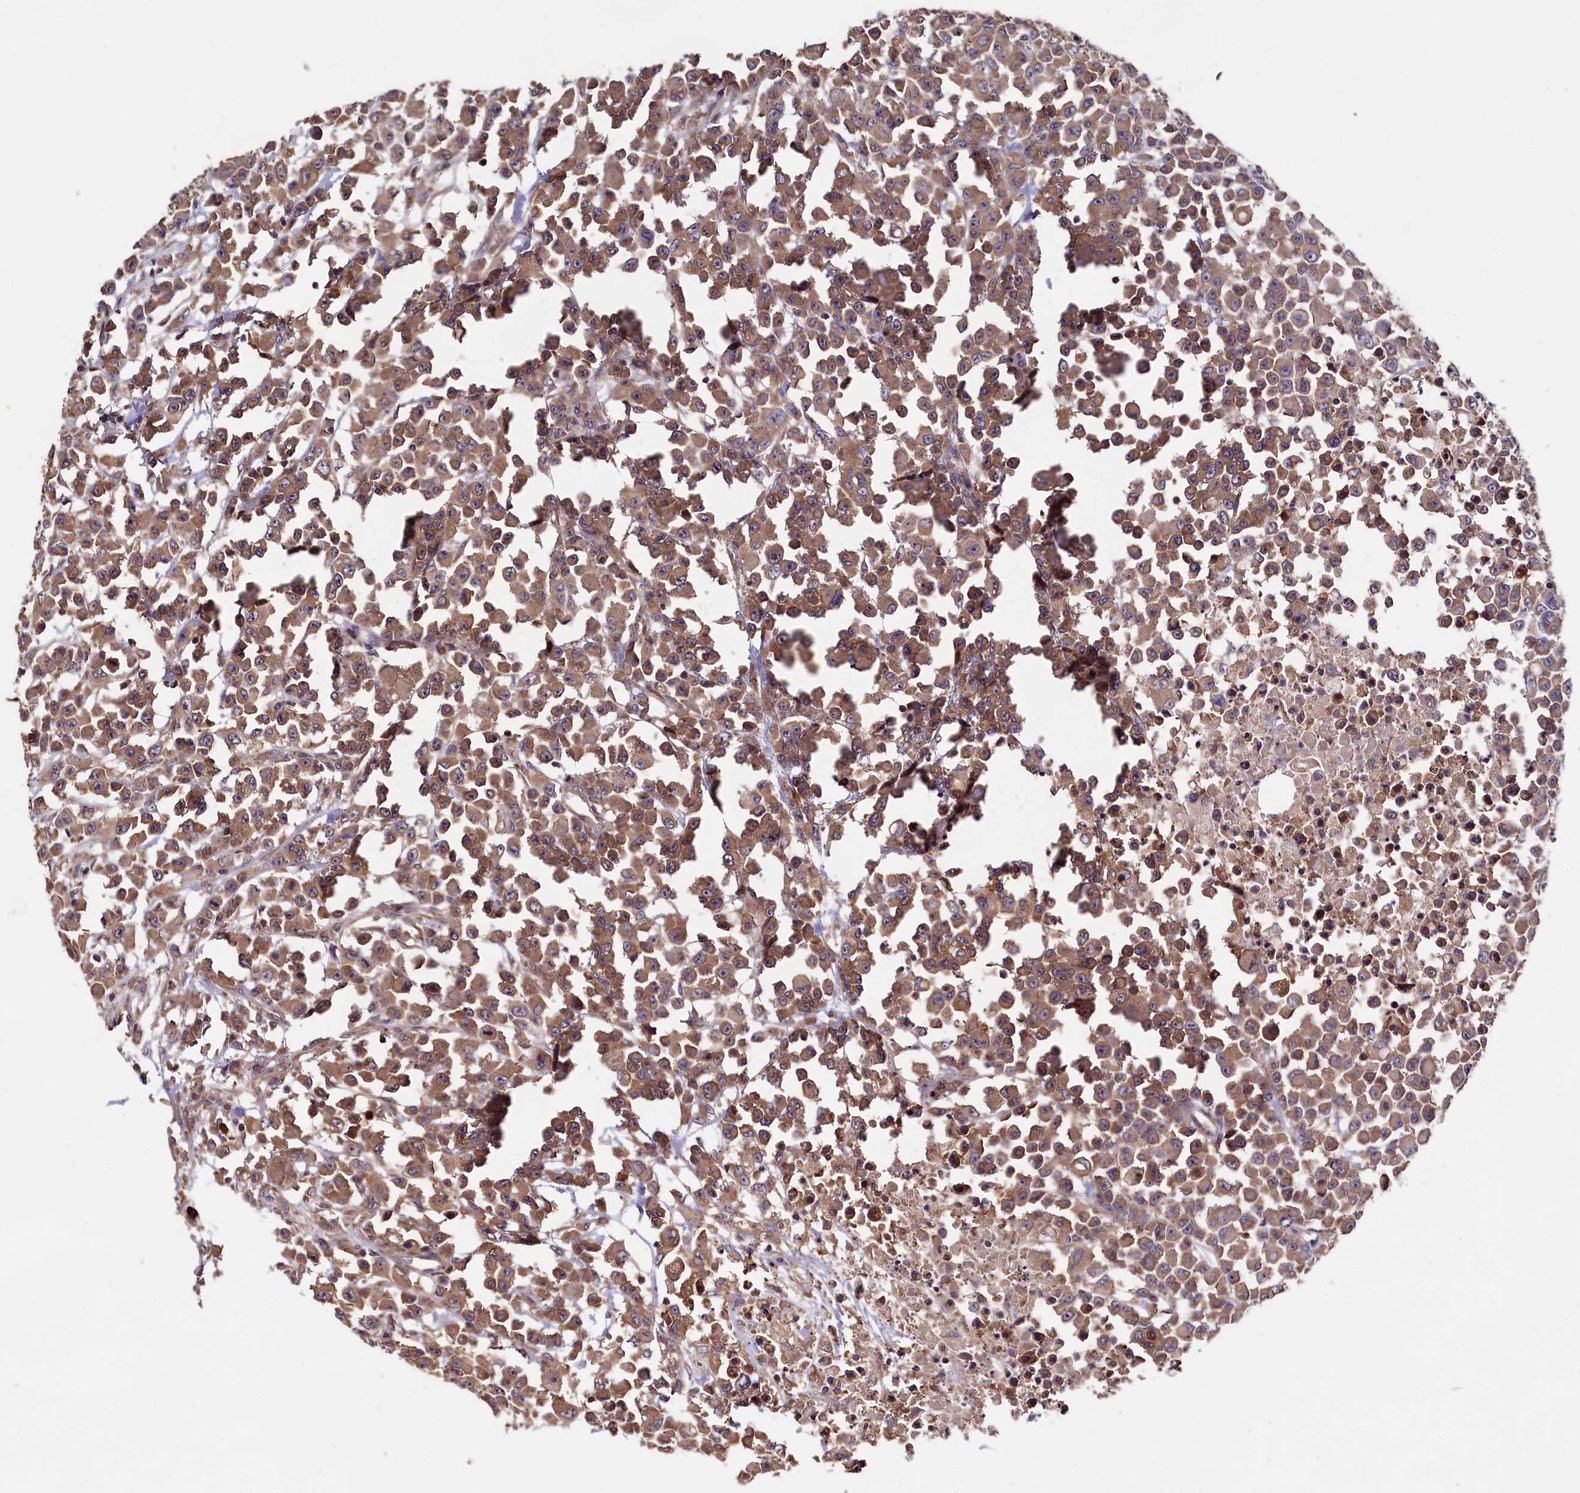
{"staining": {"intensity": "moderate", "quantity": ">75%", "location": "cytoplasmic/membranous"}, "tissue": "colorectal cancer", "cell_type": "Tumor cells", "image_type": "cancer", "snomed": [{"axis": "morphology", "description": "Adenocarcinoma, NOS"}, {"axis": "topography", "description": "Colon"}], "caption": "Adenocarcinoma (colorectal) stained for a protein shows moderate cytoplasmic/membranous positivity in tumor cells.", "gene": "ENKD1", "patient": {"sex": "male", "age": 51}}